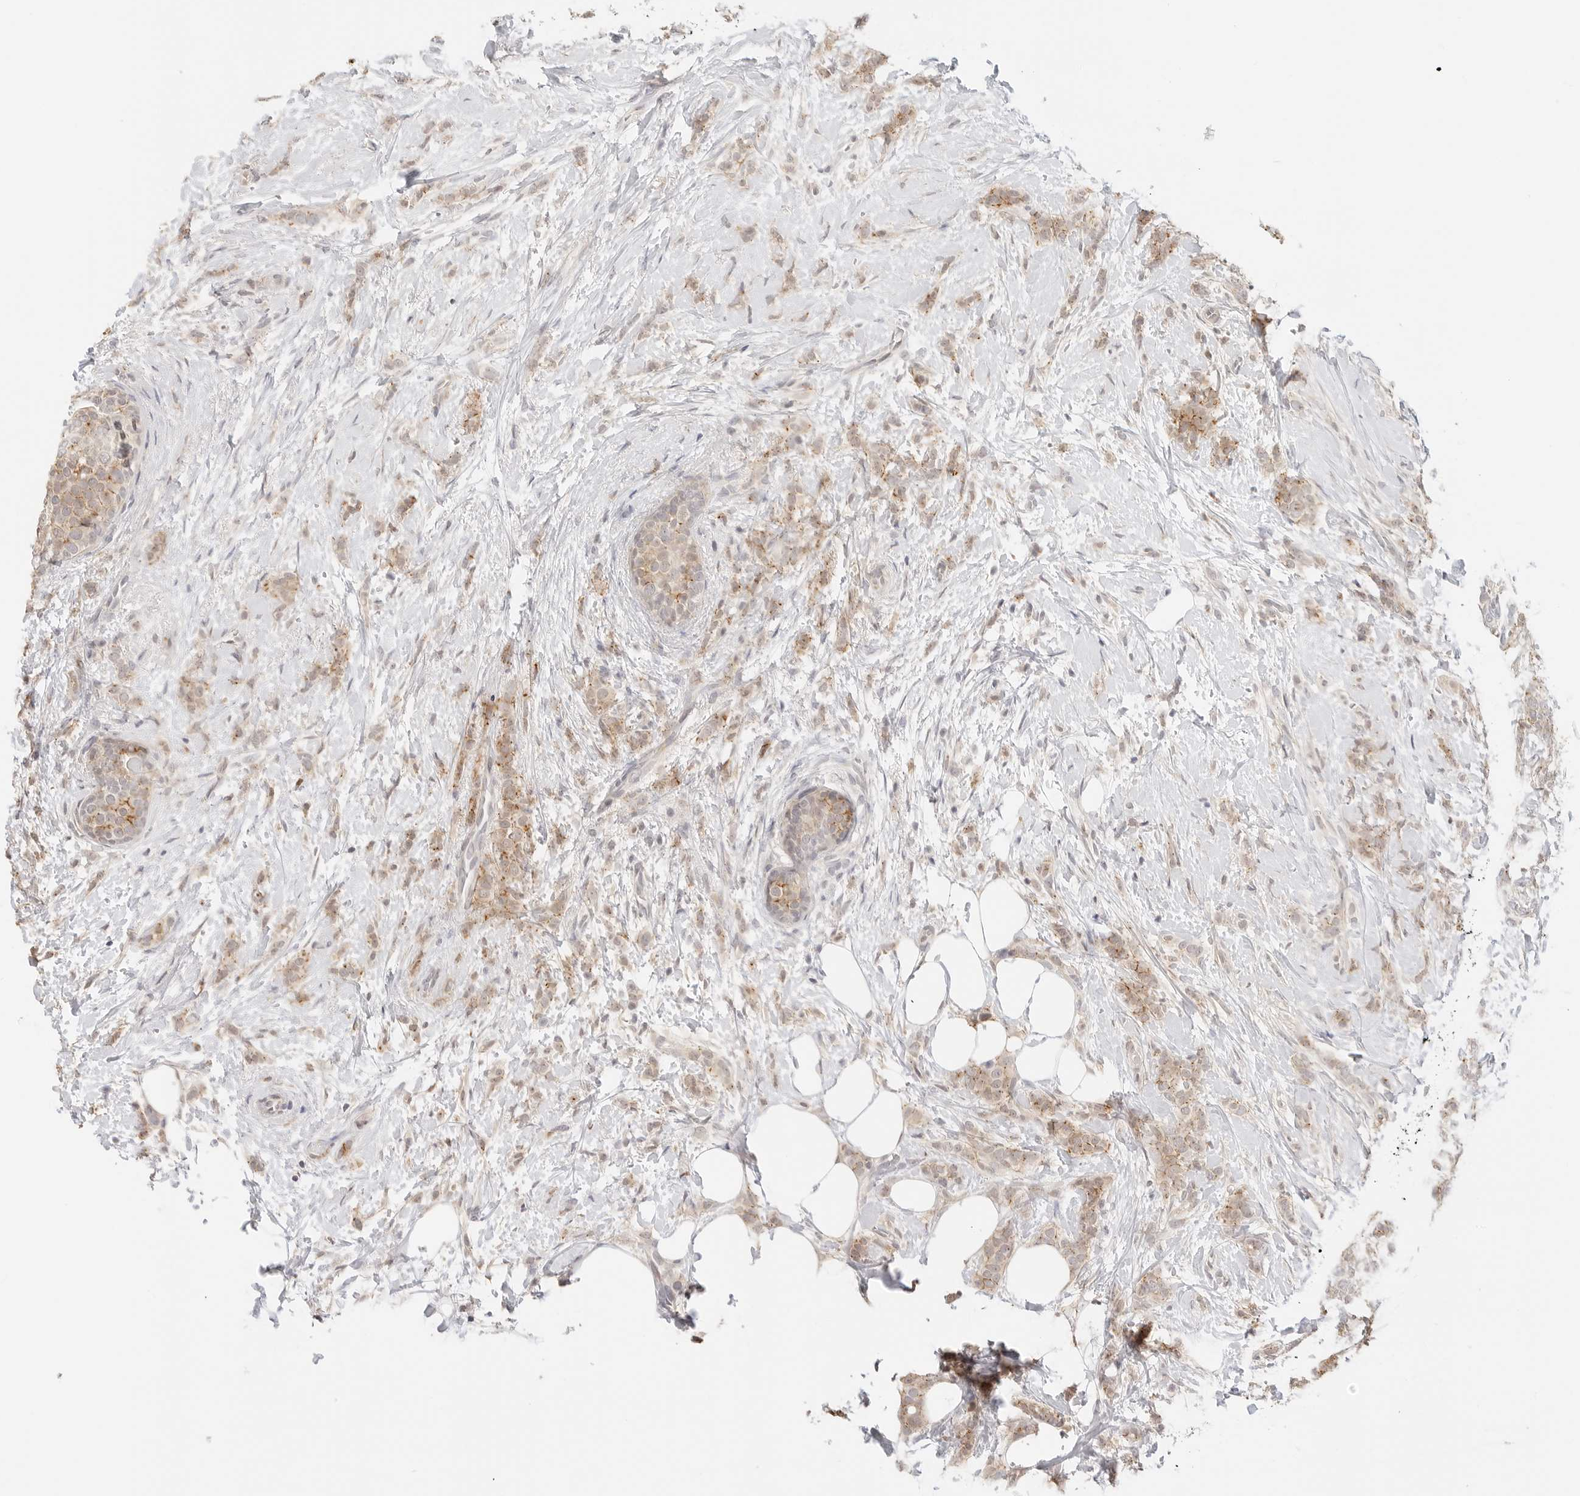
{"staining": {"intensity": "weak", "quantity": ">75%", "location": "cytoplasmic/membranous"}, "tissue": "breast cancer", "cell_type": "Tumor cells", "image_type": "cancer", "snomed": [{"axis": "morphology", "description": "Lobular carcinoma, in situ"}, {"axis": "morphology", "description": "Lobular carcinoma"}, {"axis": "topography", "description": "Breast"}], "caption": "Lobular carcinoma (breast) stained with a protein marker exhibits weak staining in tumor cells.", "gene": "PCDH19", "patient": {"sex": "female", "age": 41}}